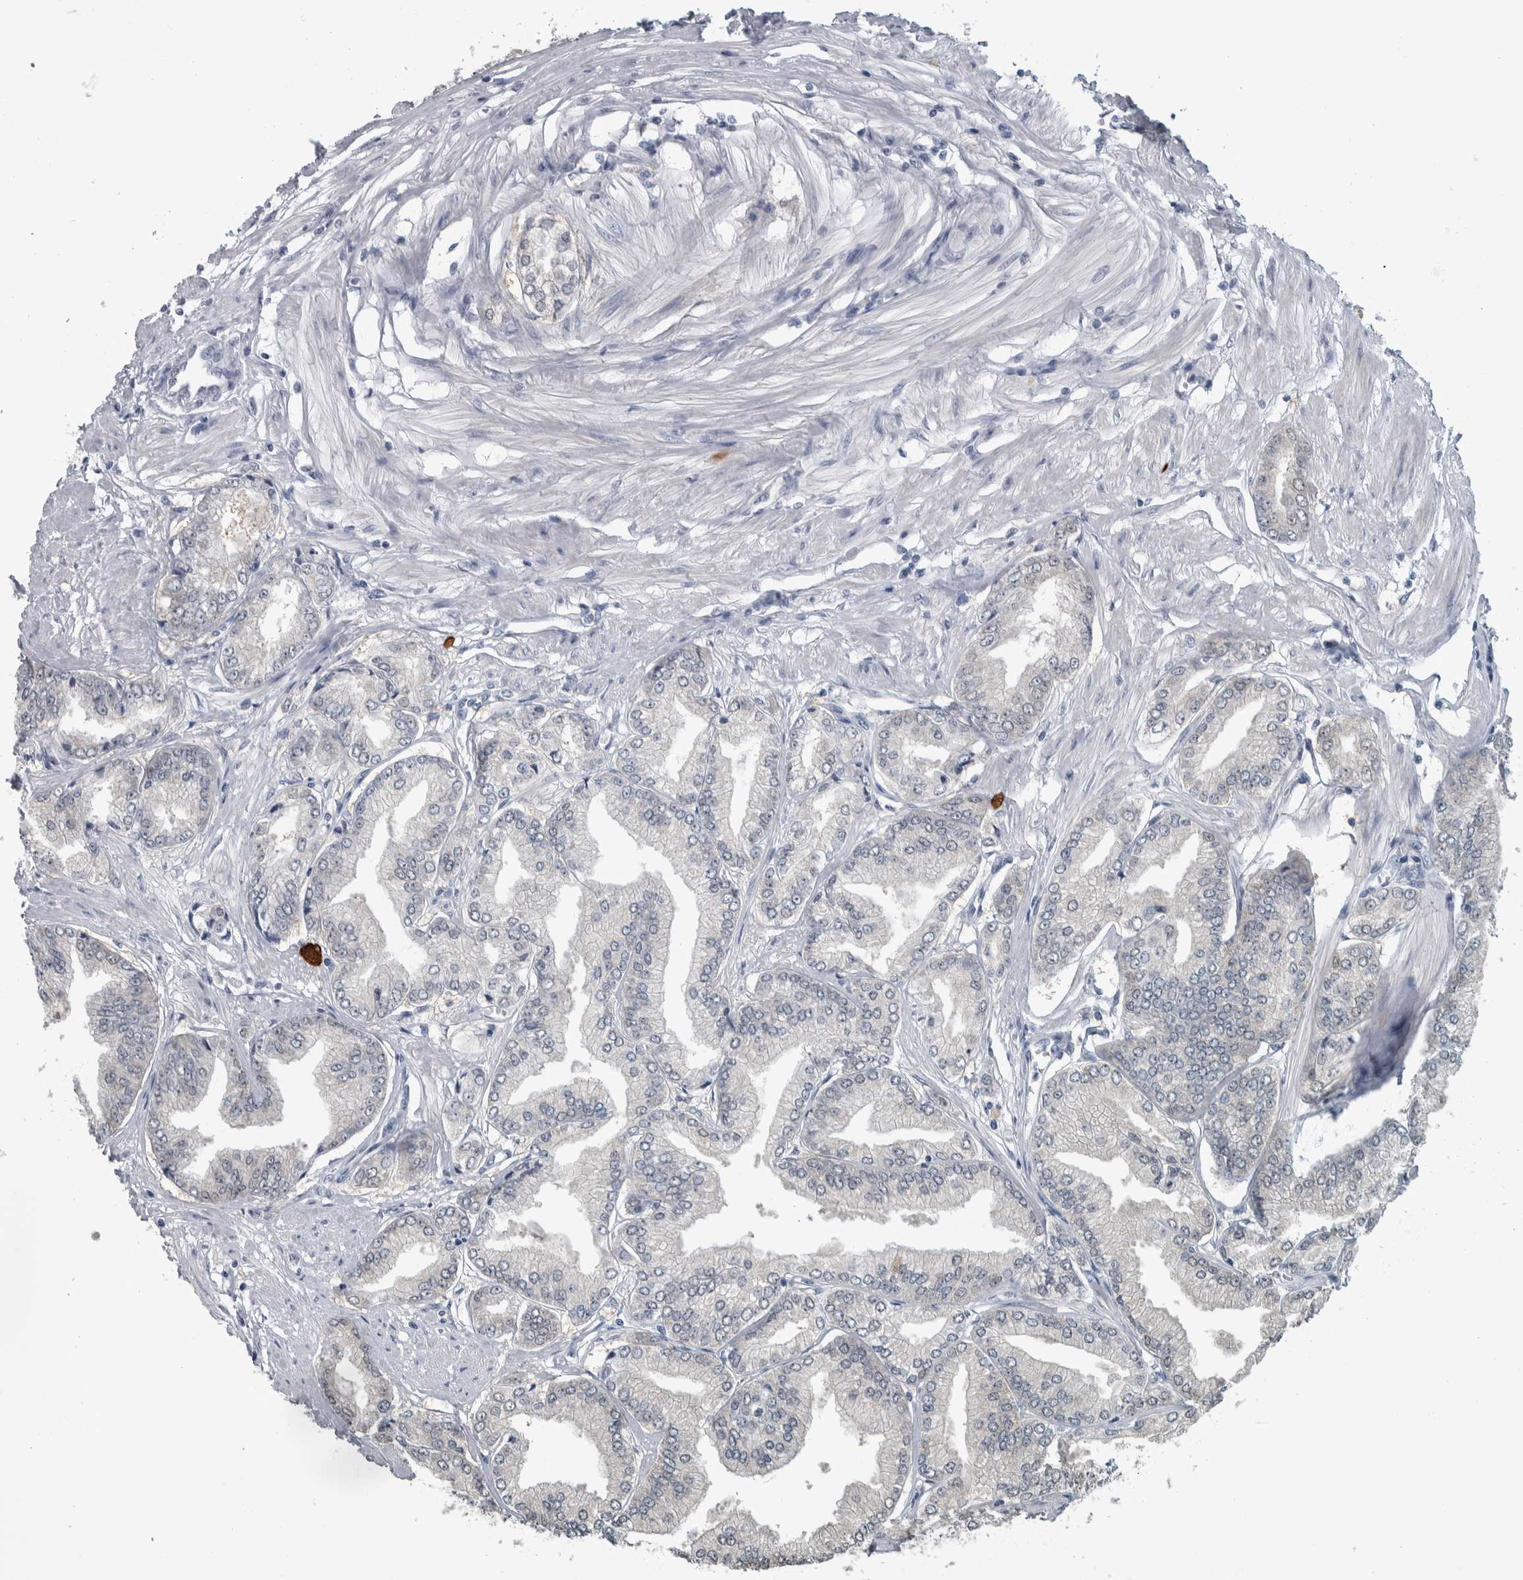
{"staining": {"intensity": "negative", "quantity": "none", "location": "none"}, "tissue": "prostate cancer", "cell_type": "Tumor cells", "image_type": "cancer", "snomed": [{"axis": "morphology", "description": "Adenocarcinoma, Low grade"}, {"axis": "topography", "description": "Prostate"}], "caption": "This image is of prostate adenocarcinoma (low-grade) stained with immunohistochemistry to label a protein in brown with the nuclei are counter-stained blue. There is no staining in tumor cells.", "gene": "CAVIN4", "patient": {"sex": "male", "age": 52}}